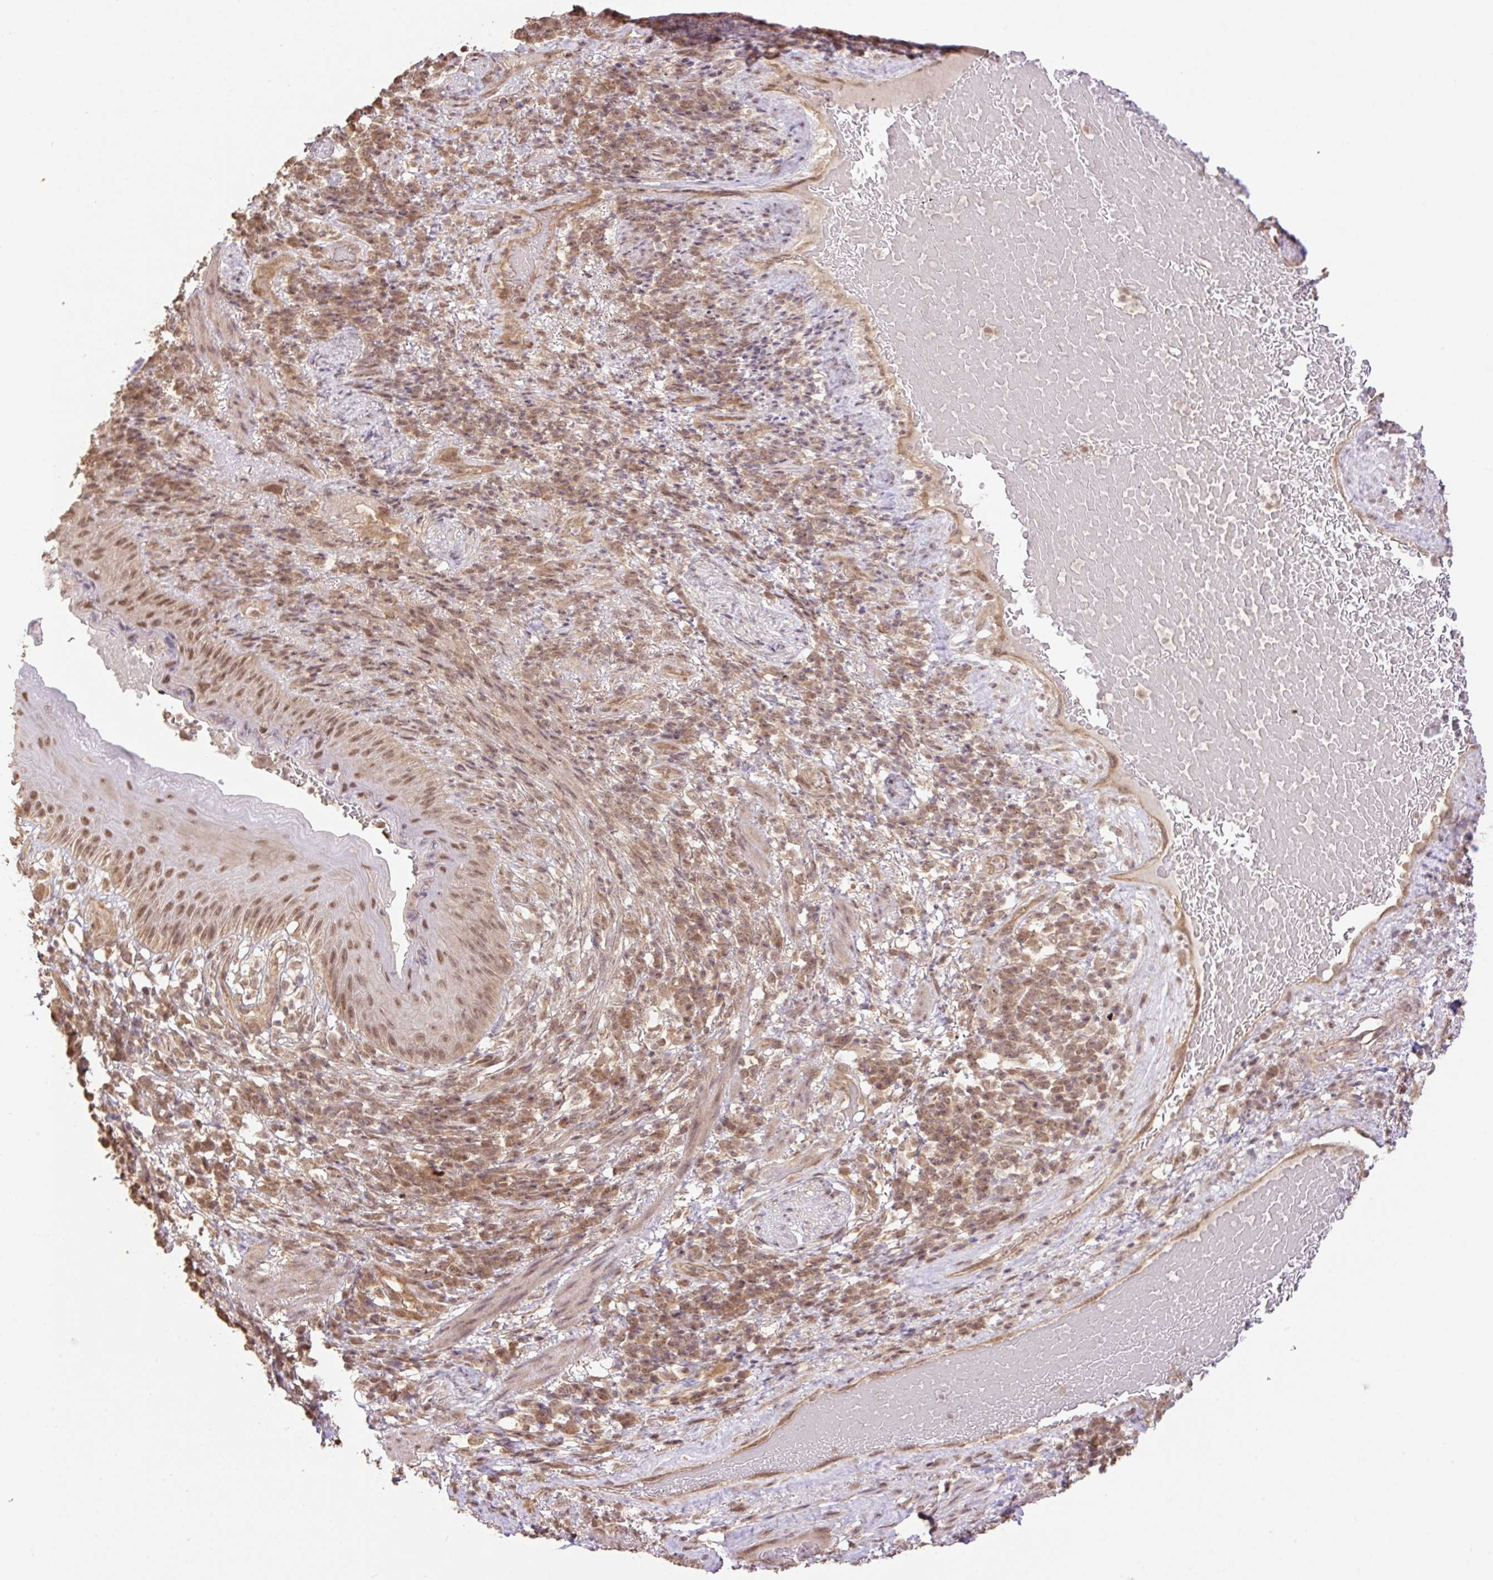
{"staining": {"intensity": "moderate", "quantity": ">75%", "location": "cytoplasmic/membranous,nuclear"}, "tissue": "skin", "cell_type": "Epidermal cells", "image_type": "normal", "snomed": [{"axis": "morphology", "description": "Normal tissue, NOS"}, {"axis": "topography", "description": "Anal"}], "caption": "Skin stained for a protein (brown) displays moderate cytoplasmic/membranous,nuclear positive positivity in approximately >75% of epidermal cells.", "gene": "VPS25", "patient": {"sex": "male", "age": 78}}